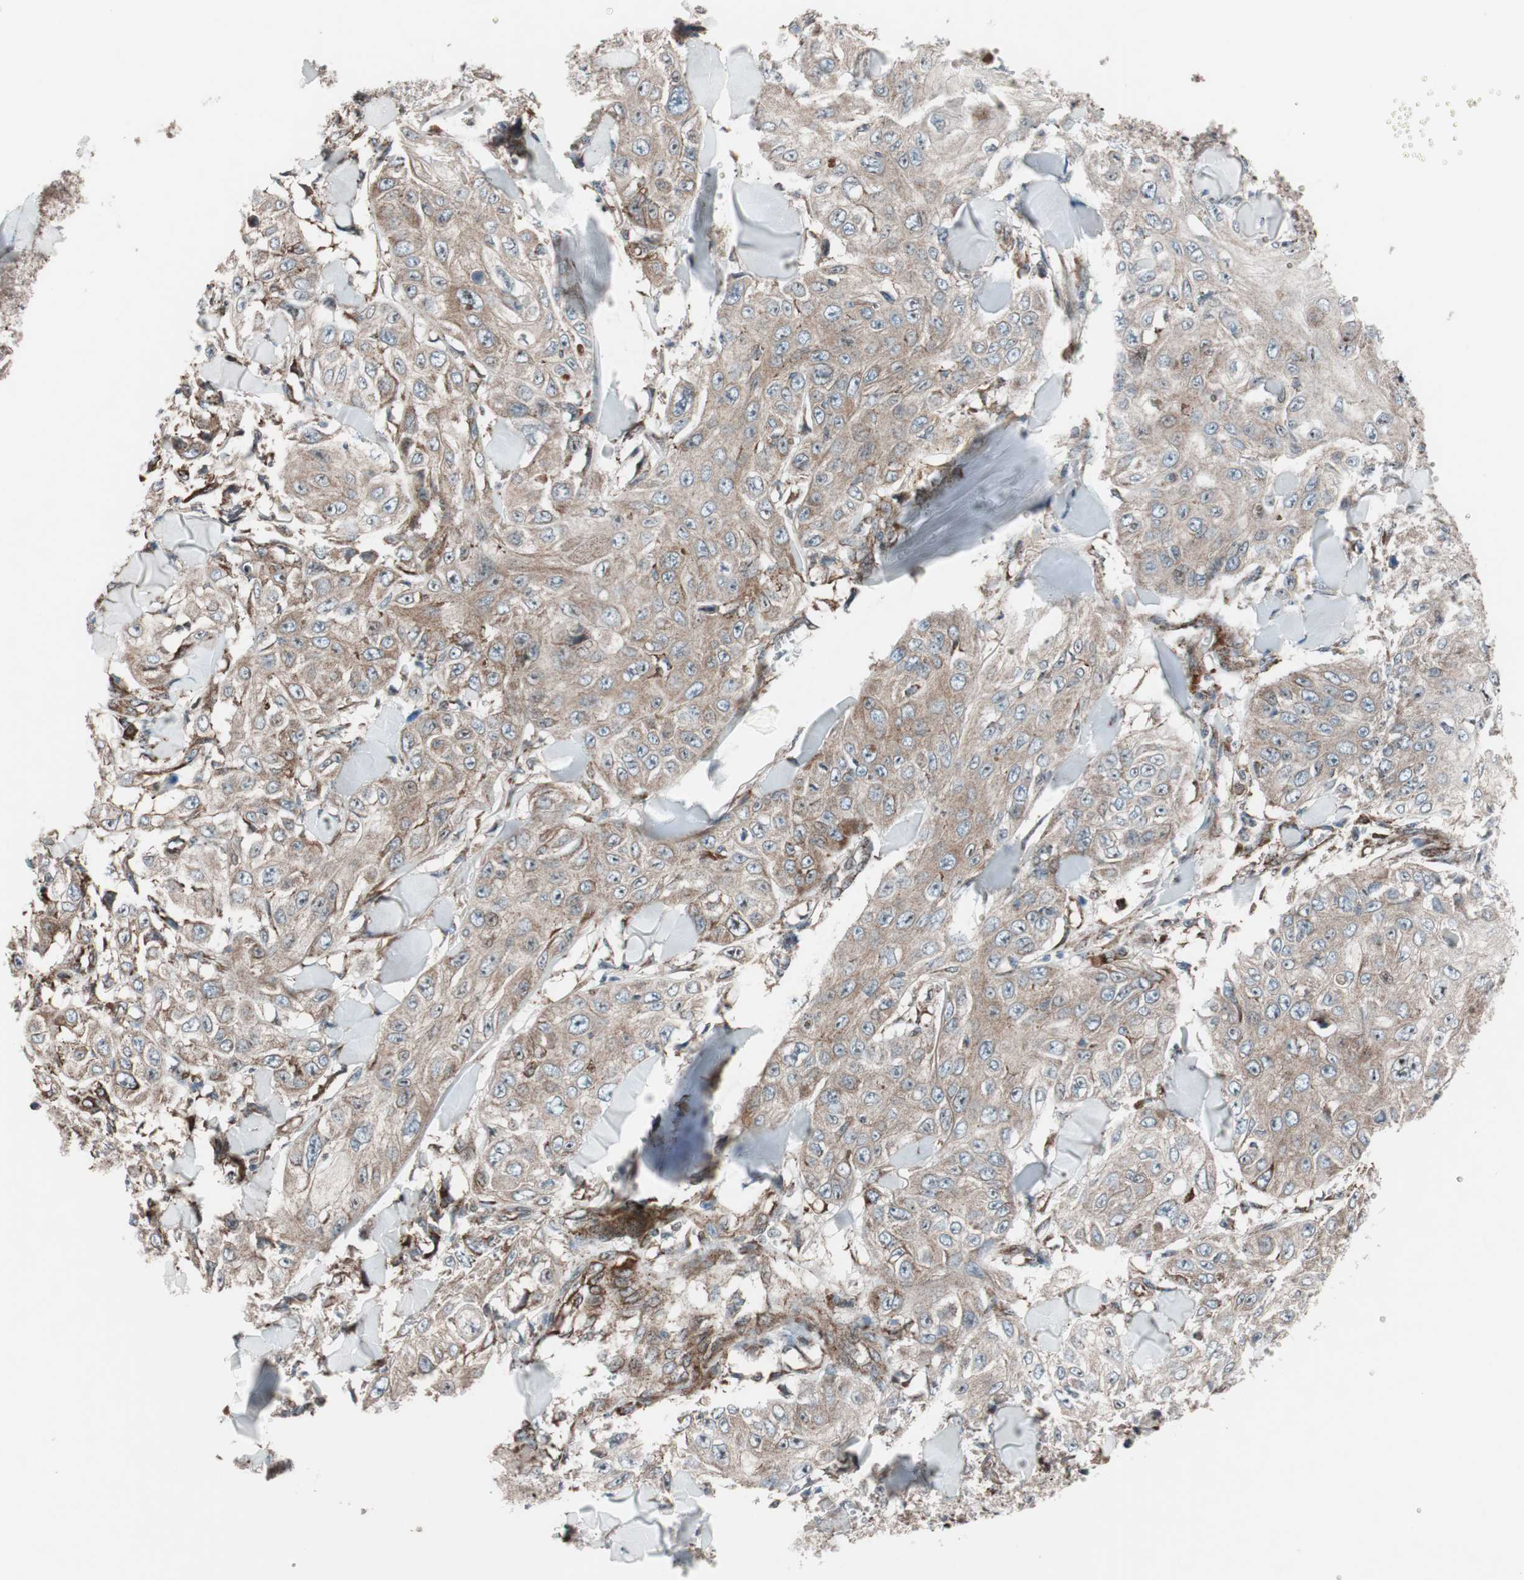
{"staining": {"intensity": "moderate", "quantity": ">75%", "location": "cytoplasmic/membranous"}, "tissue": "skin cancer", "cell_type": "Tumor cells", "image_type": "cancer", "snomed": [{"axis": "morphology", "description": "Squamous cell carcinoma, NOS"}, {"axis": "topography", "description": "Skin"}], "caption": "Protein expression analysis of human skin cancer (squamous cell carcinoma) reveals moderate cytoplasmic/membranous expression in about >75% of tumor cells.", "gene": "CCL14", "patient": {"sex": "male", "age": 86}}